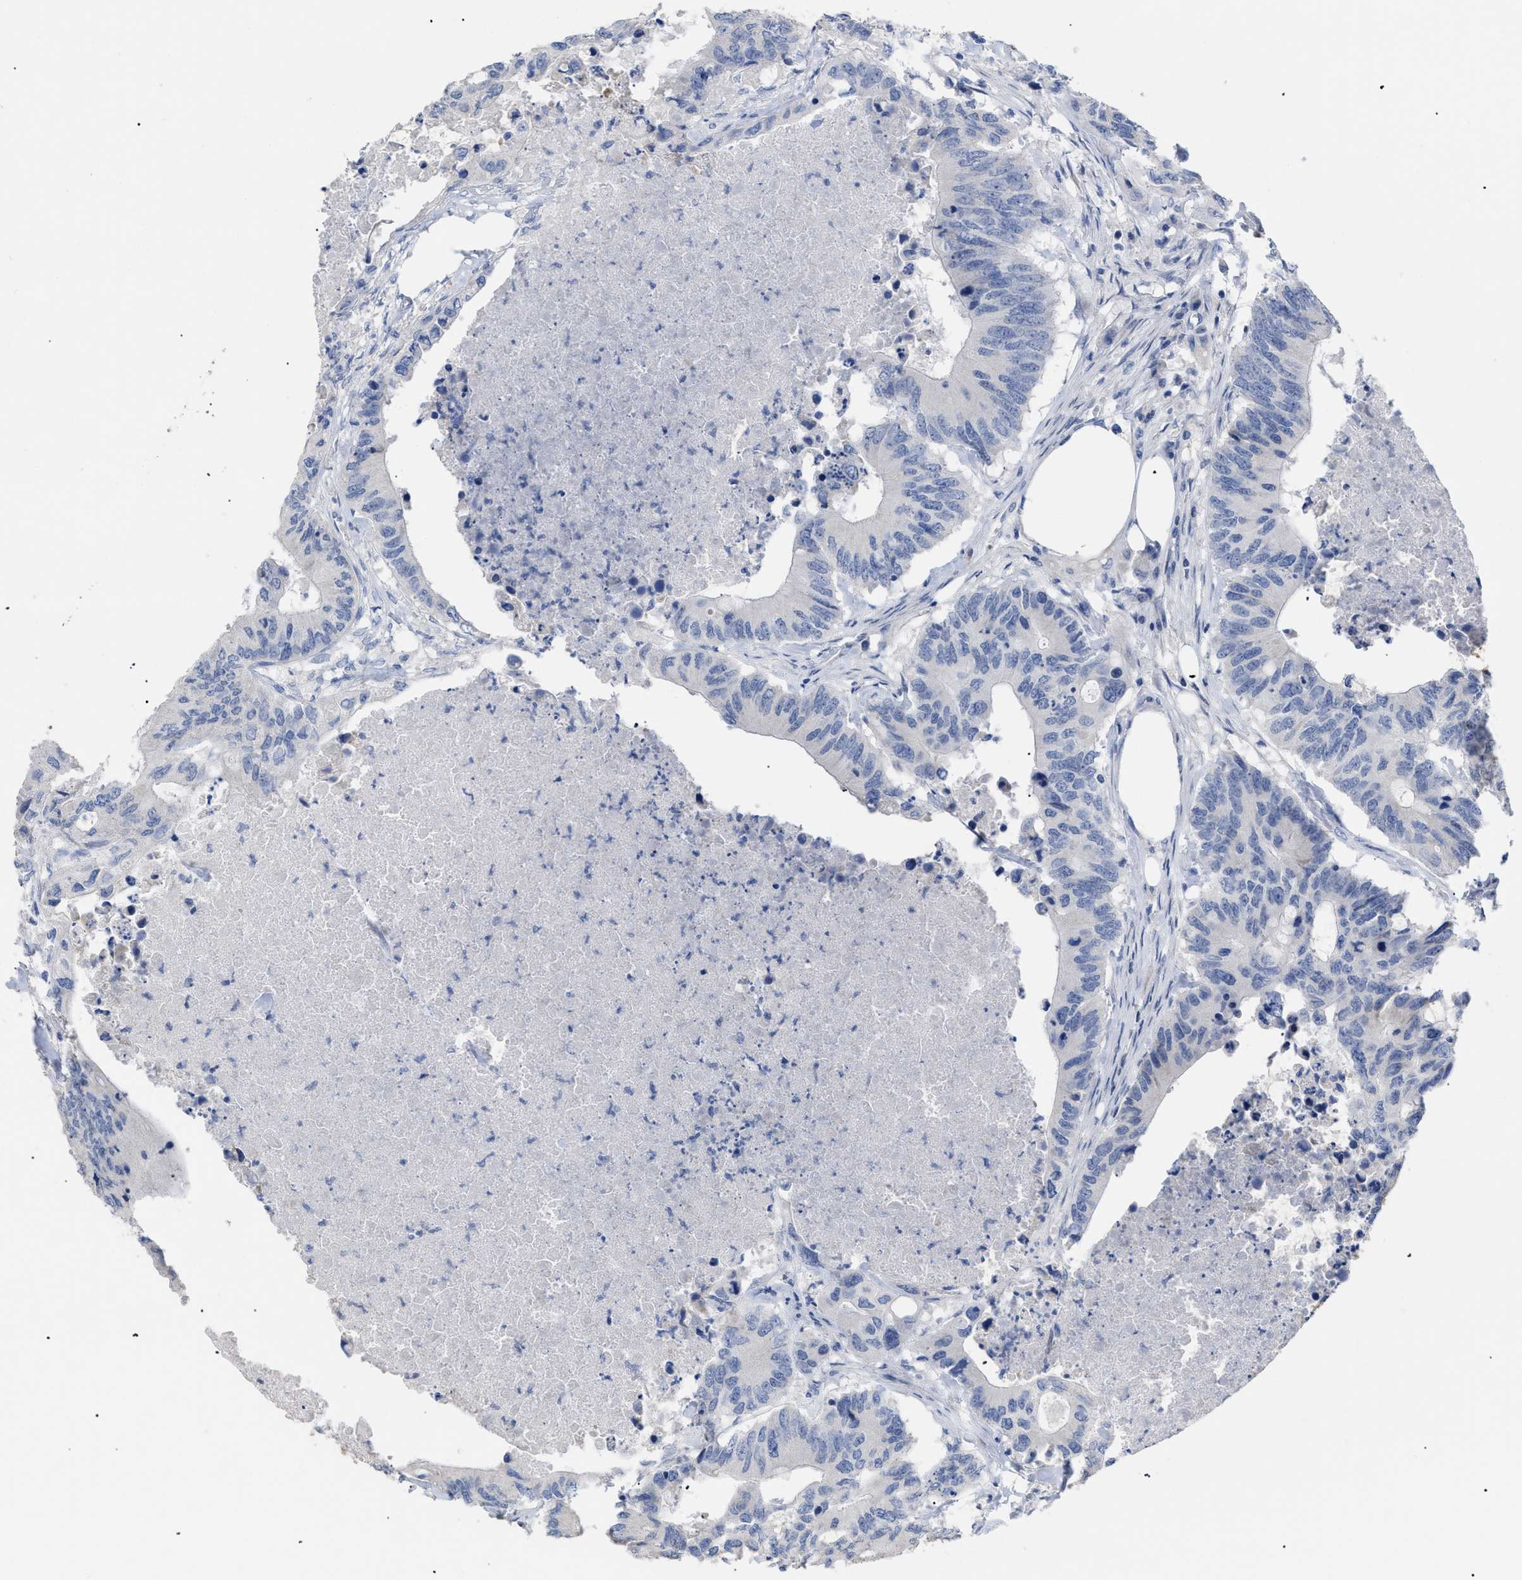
{"staining": {"intensity": "negative", "quantity": "none", "location": "none"}, "tissue": "colorectal cancer", "cell_type": "Tumor cells", "image_type": "cancer", "snomed": [{"axis": "morphology", "description": "Adenocarcinoma, NOS"}, {"axis": "topography", "description": "Colon"}], "caption": "The immunohistochemistry (IHC) histopathology image has no significant staining in tumor cells of adenocarcinoma (colorectal) tissue.", "gene": "CAV3", "patient": {"sex": "male", "age": 71}}